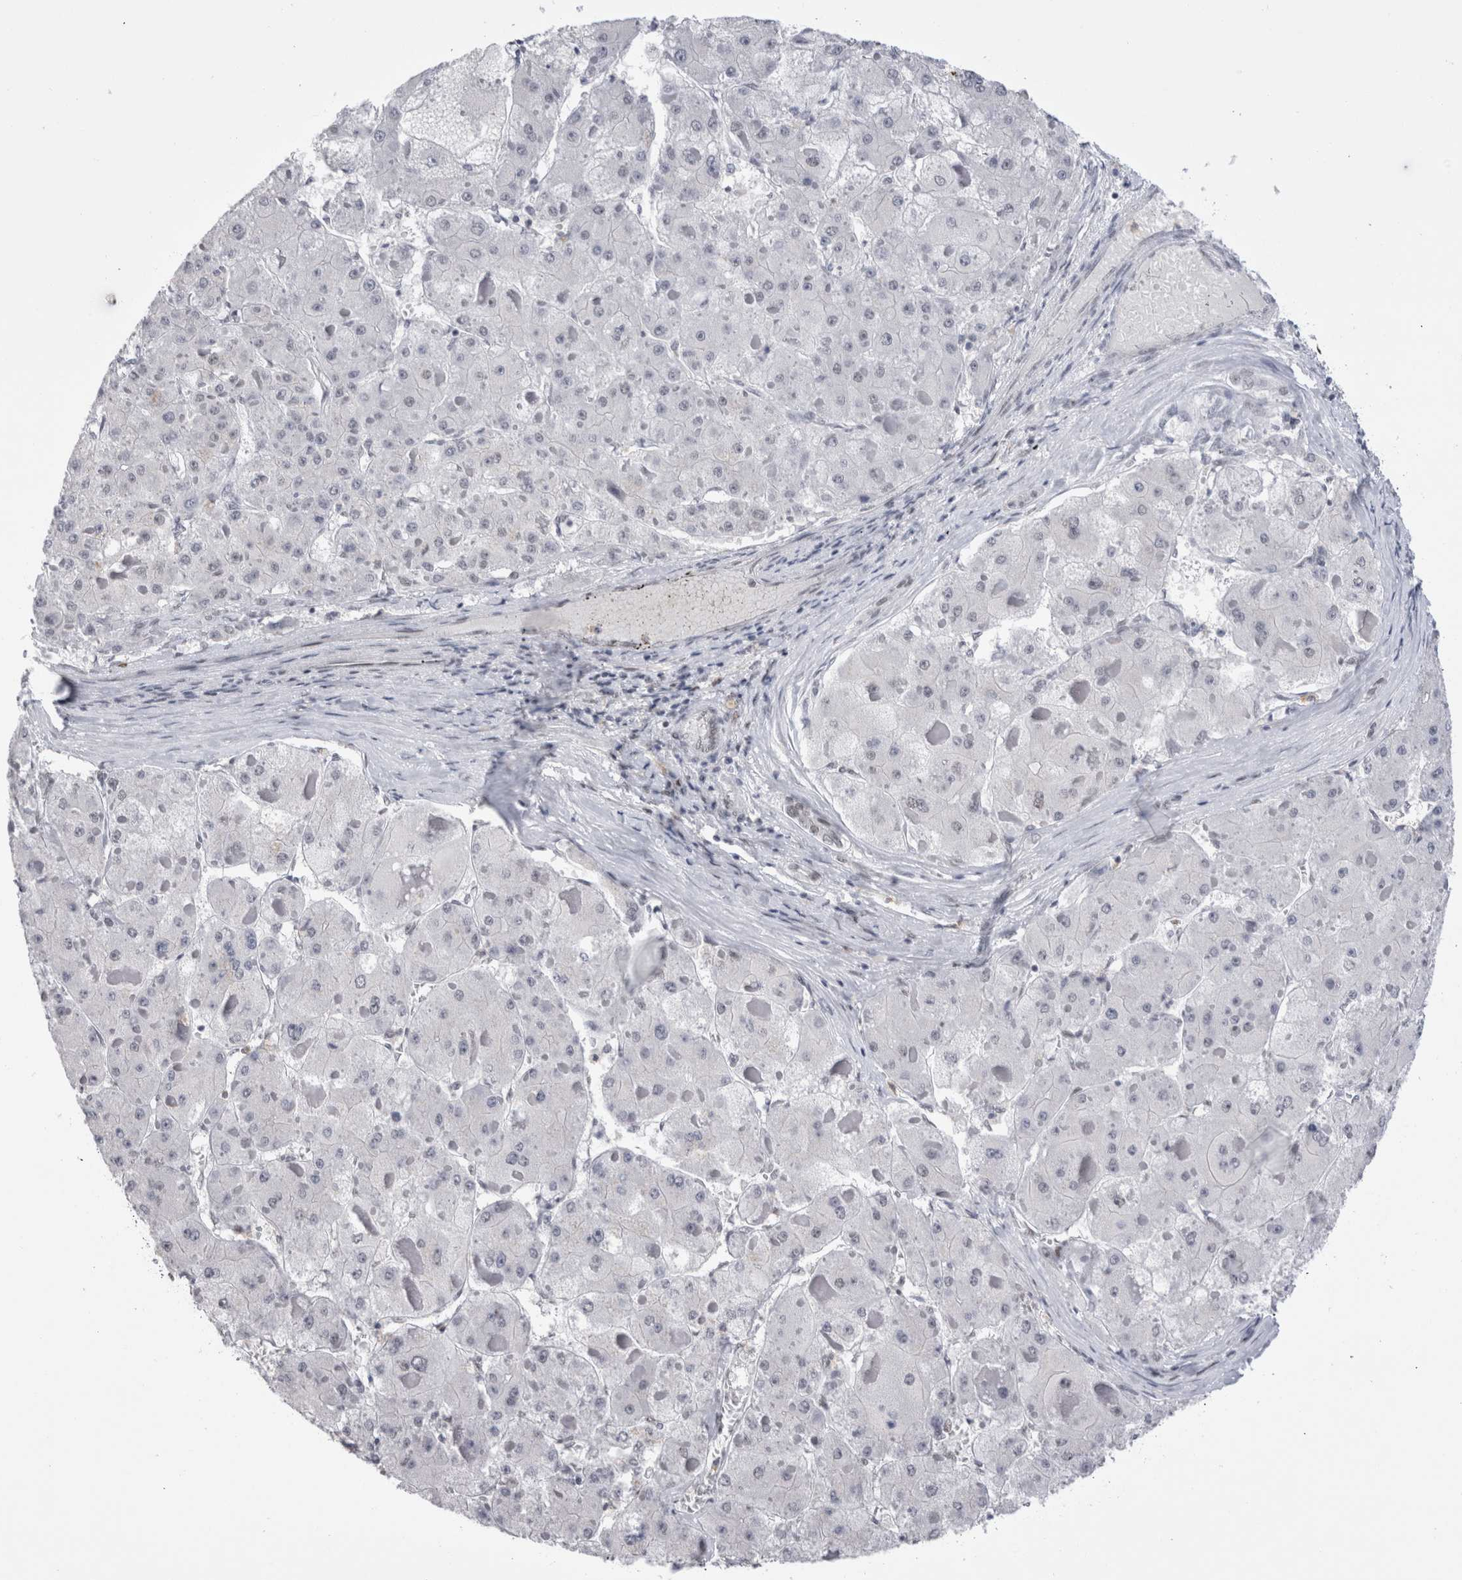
{"staining": {"intensity": "negative", "quantity": "none", "location": "none"}, "tissue": "liver cancer", "cell_type": "Tumor cells", "image_type": "cancer", "snomed": [{"axis": "morphology", "description": "Carcinoma, Hepatocellular, NOS"}, {"axis": "topography", "description": "Liver"}], "caption": "Tumor cells are negative for brown protein staining in hepatocellular carcinoma (liver).", "gene": "RBM6", "patient": {"sex": "female", "age": 73}}